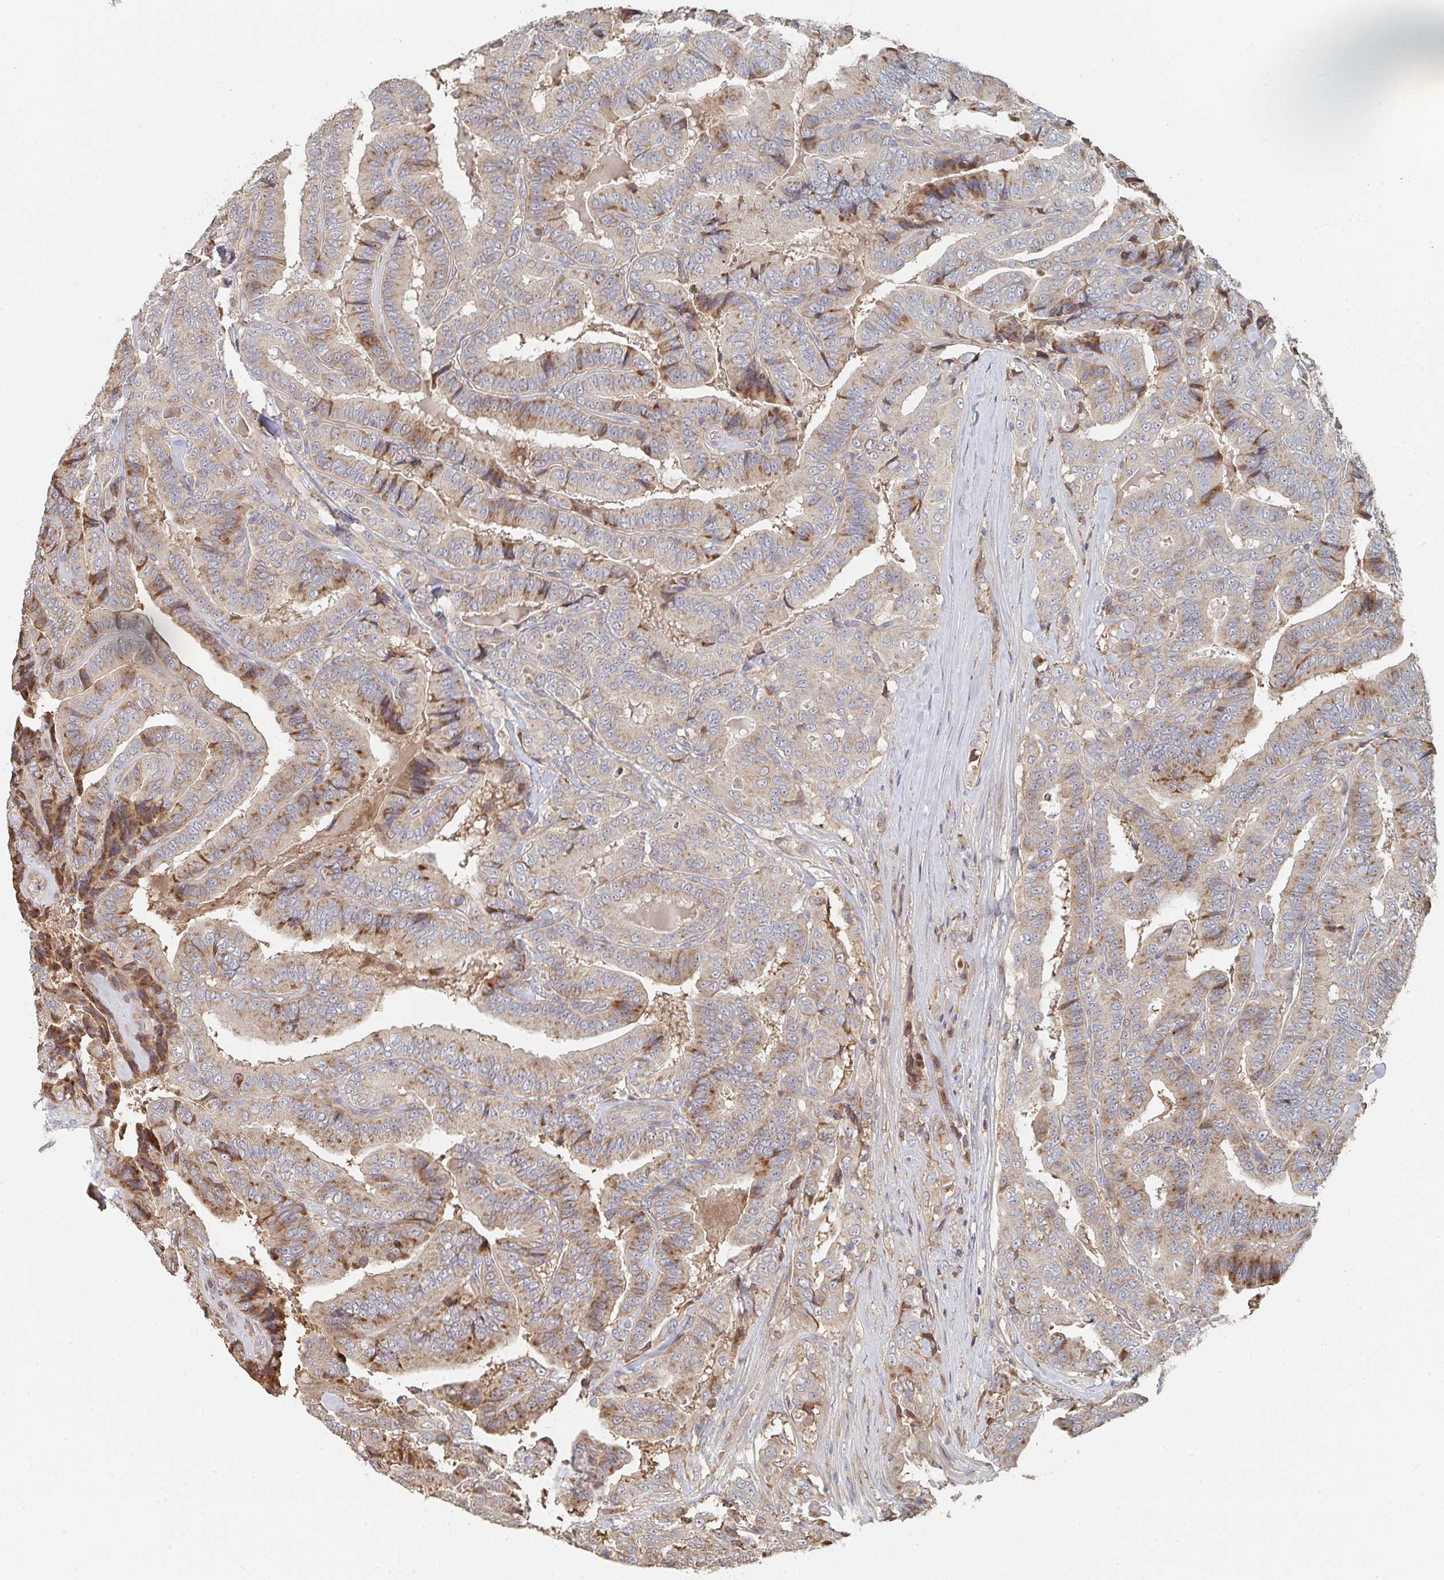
{"staining": {"intensity": "weak", "quantity": "25%-75%", "location": "cytoplasmic/membranous"}, "tissue": "thyroid cancer", "cell_type": "Tumor cells", "image_type": "cancer", "snomed": [{"axis": "morphology", "description": "Papillary adenocarcinoma, NOS"}, {"axis": "topography", "description": "Thyroid gland"}], "caption": "Protein staining by immunohistochemistry displays weak cytoplasmic/membranous staining in about 25%-75% of tumor cells in thyroid cancer.", "gene": "PTEN", "patient": {"sex": "male", "age": 61}}